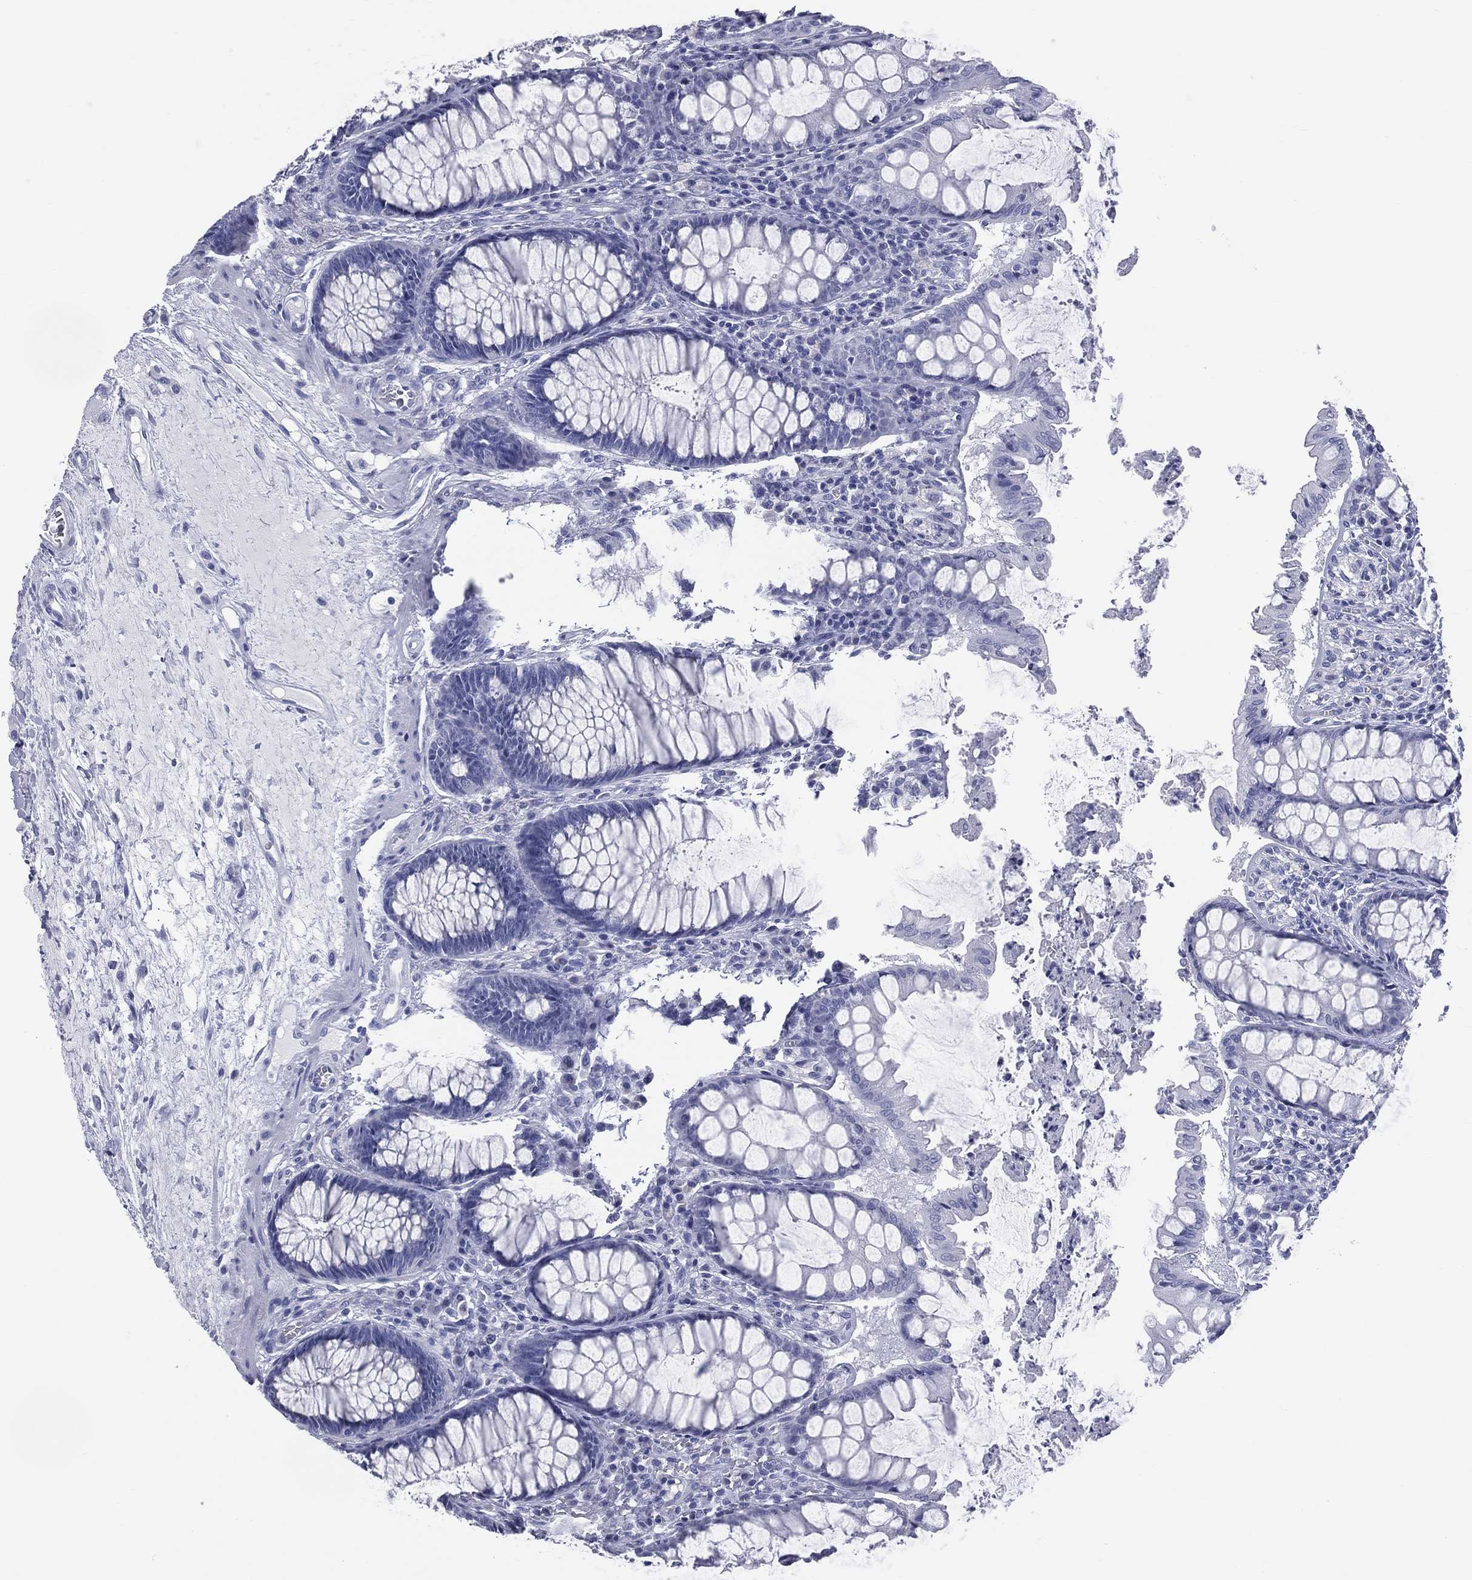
{"staining": {"intensity": "negative", "quantity": "none", "location": "none"}, "tissue": "colon", "cell_type": "Endothelial cells", "image_type": "normal", "snomed": [{"axis": "morphology", "description": "Normal tissue, NOS"}, {"axis": "topography", "description": "Colon"}], "caption": "IHC of unremarkable colon exhibits no expression in endothelial cells.", "gene": "MLN", "patient": {"sex": "female", "age": 65}}